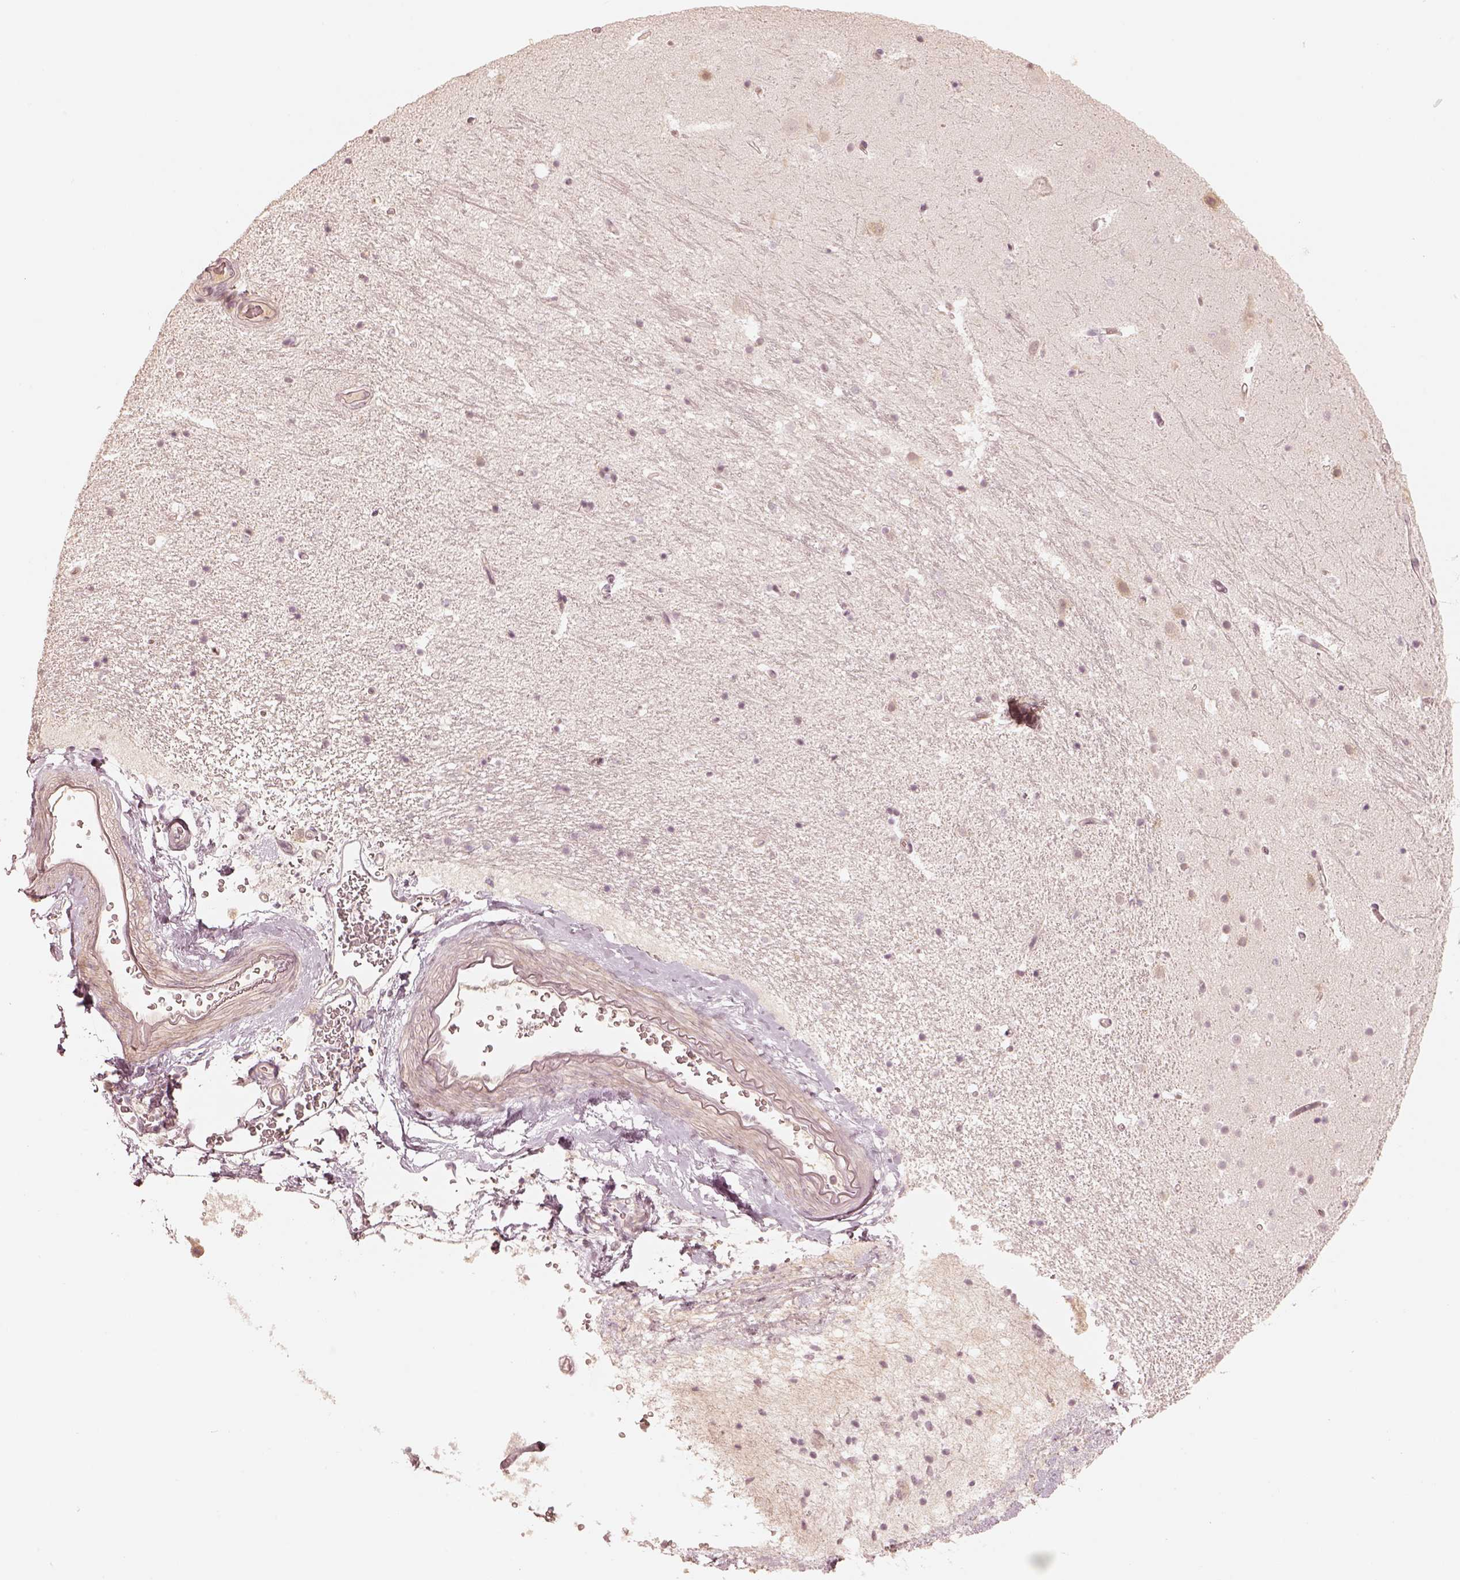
{"staining": {"intensity": "negative", "quantity": "none", "location": "none"}, "tissue": "hippocampus", "cell_type": "Glial cells", "image_type": "normal", "snomed": [{"axis": "morphology", "description": "Normal tissue, NOS"}, {"axis": "topography", "description": "Hippocampus"}], "caption": "A high-resolution micrograph shows immunohistochemistry (IHC) staining of unremarkable hippocampus, which demonstrates no significant positivity in glial cells.", "gene": "GORASP2", "patient": {"sex": "male", "age": 44}}